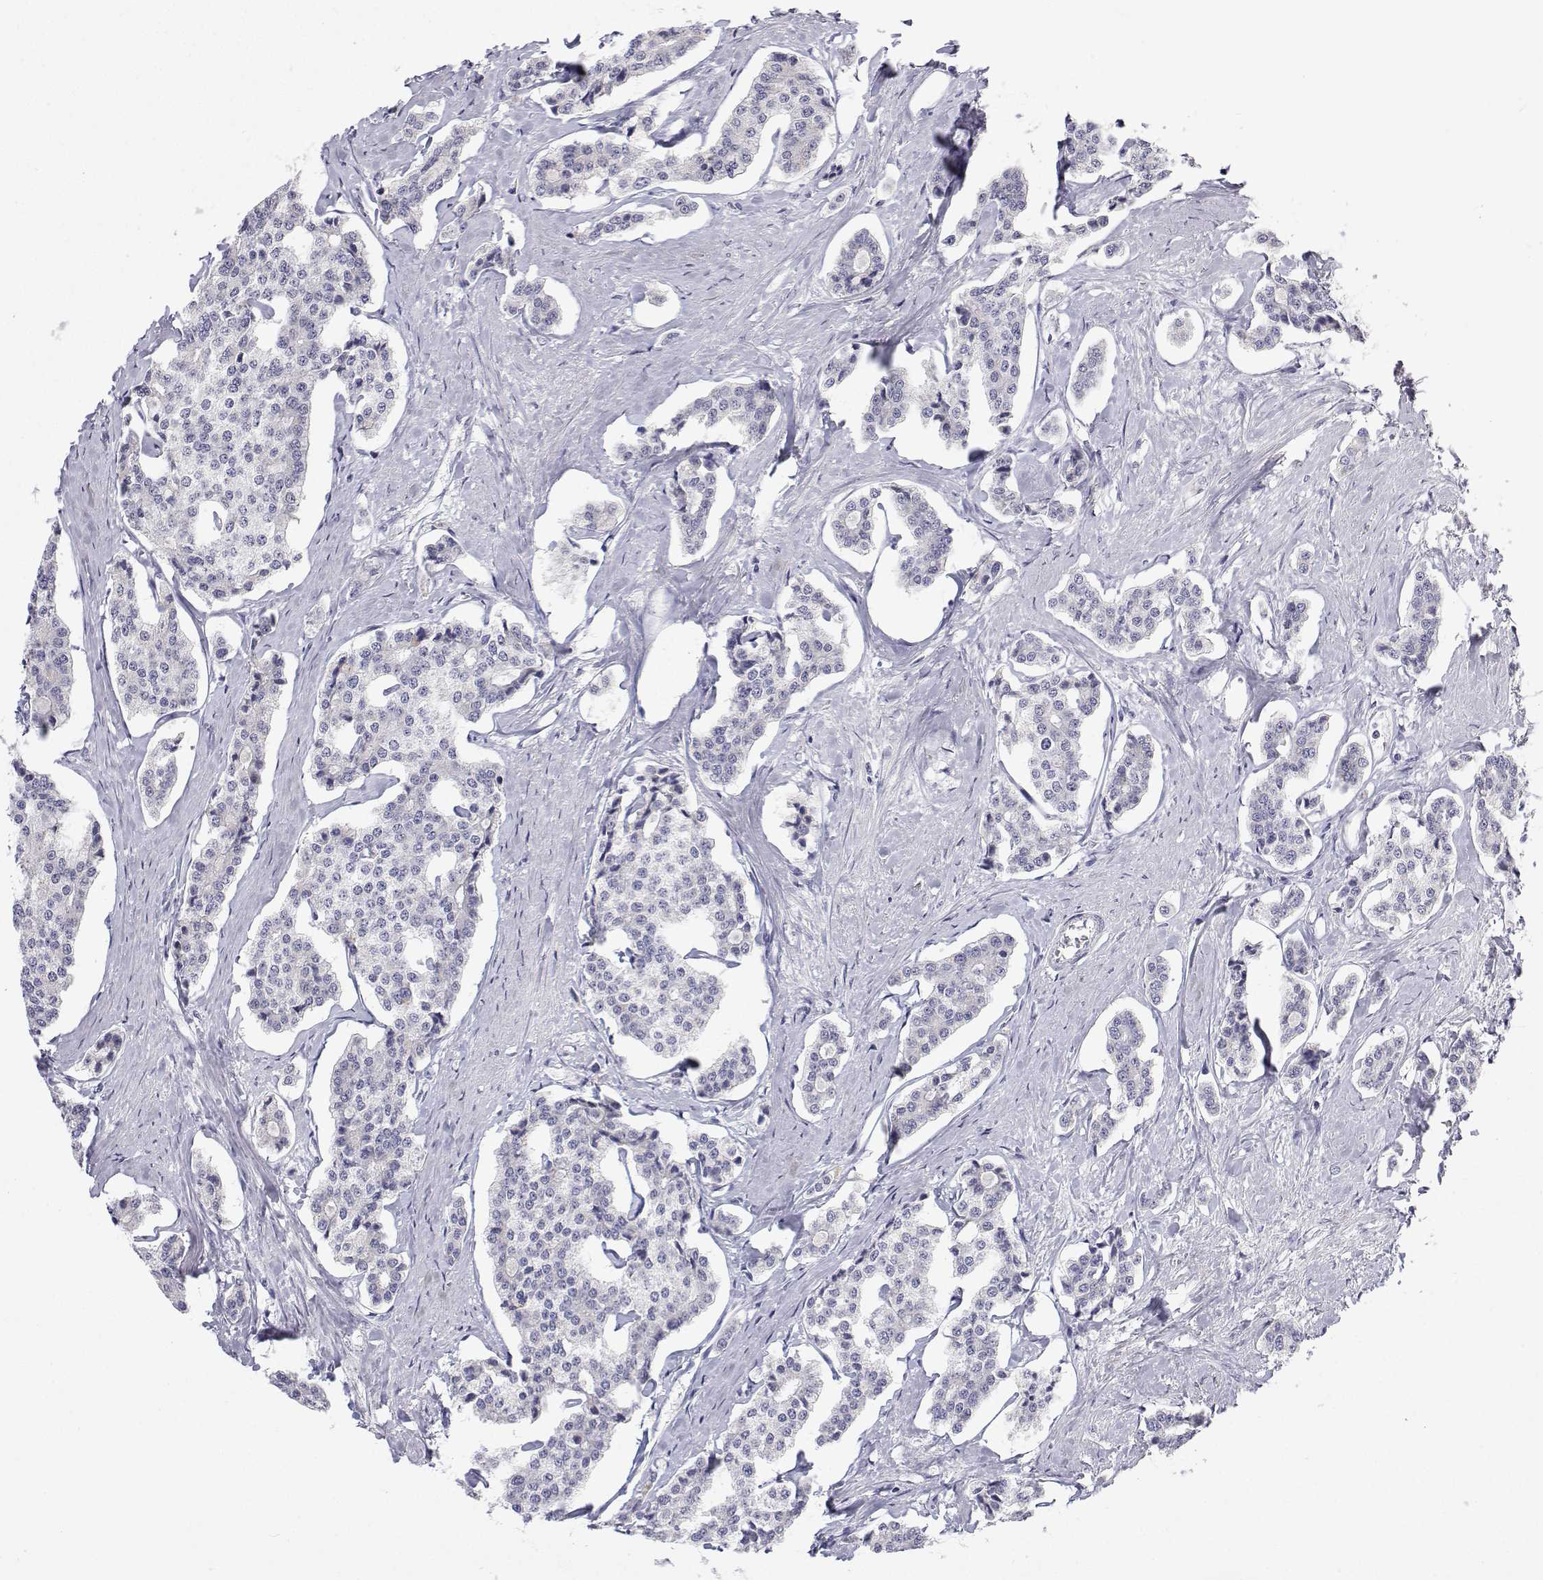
{"staining": {"intensity": "negative", "quantity": "none", "location": "none"}, "tissue": "carcinoid", "cell_type": "Tumor cells", "image_type": "cancer", "snomed": [{"axis": "morphology", "description": "Carcinoid, malignant, NOS"}, {"axis": "topography", "description": "Small intestine"}], "caption": "Tumor cells are negative for protein expression in human carcinoid.", "gene": "ANKRD65", "patient": {"sex": "female", "age": 65}}